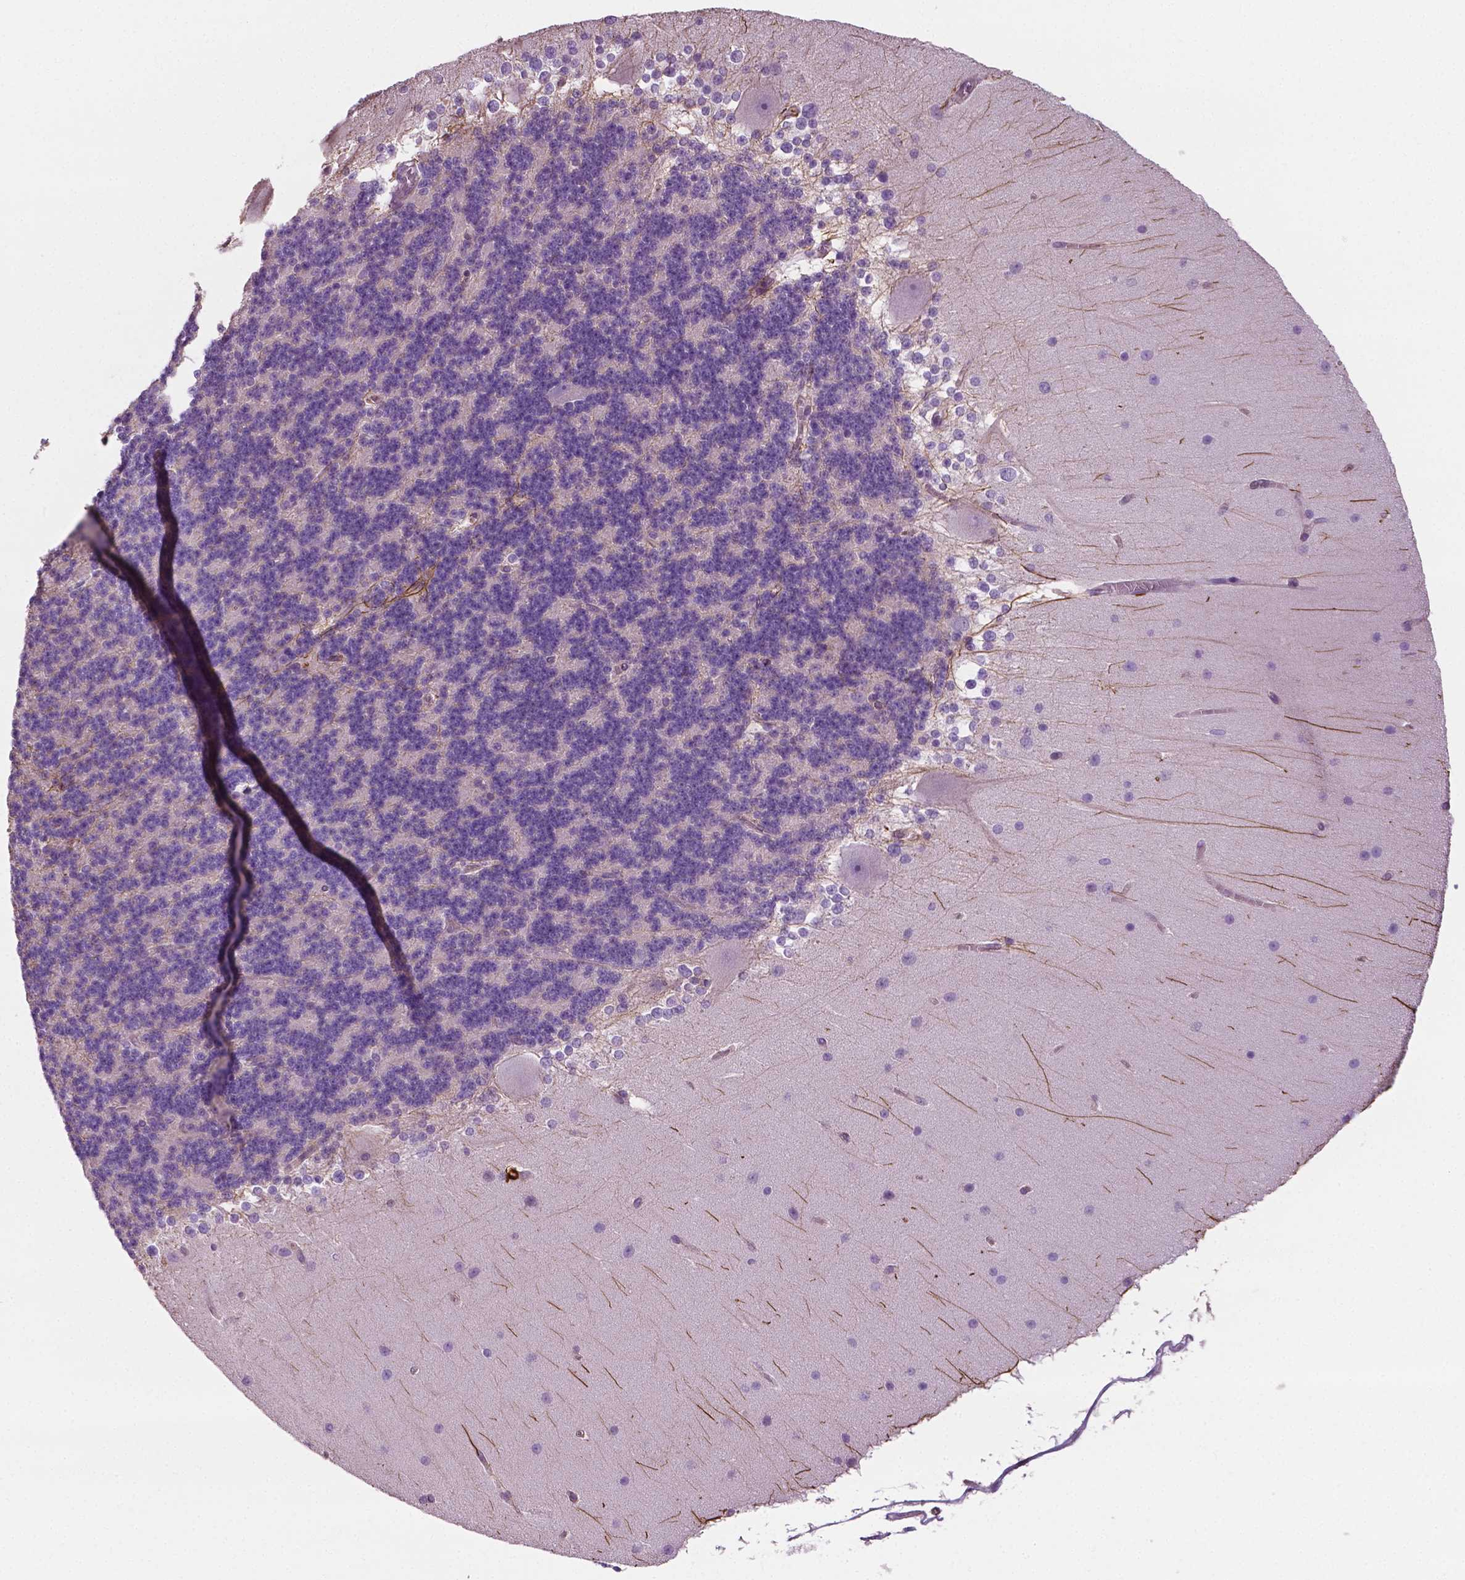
{"staining": {"intensity": "negative", "quantity": "none", "location": "none"}, "tissue": "cerebellum", "cell_type": "Cells in granular layer", "image_type": "normal", "snomed": [{"axis": "morphology", "description": "Normal tissue, NOS"}, {"axis": "topography", "description": "Cerebellum"}], "caption": "Cells in granular layer are negative for brown protein staining in unremarkable cerebellum. (DAB immunohistochemistry (IHC) with hematoxylin counter stain).", "gene": "PTX3", "patient": {"sex": "female", "age": 19}}